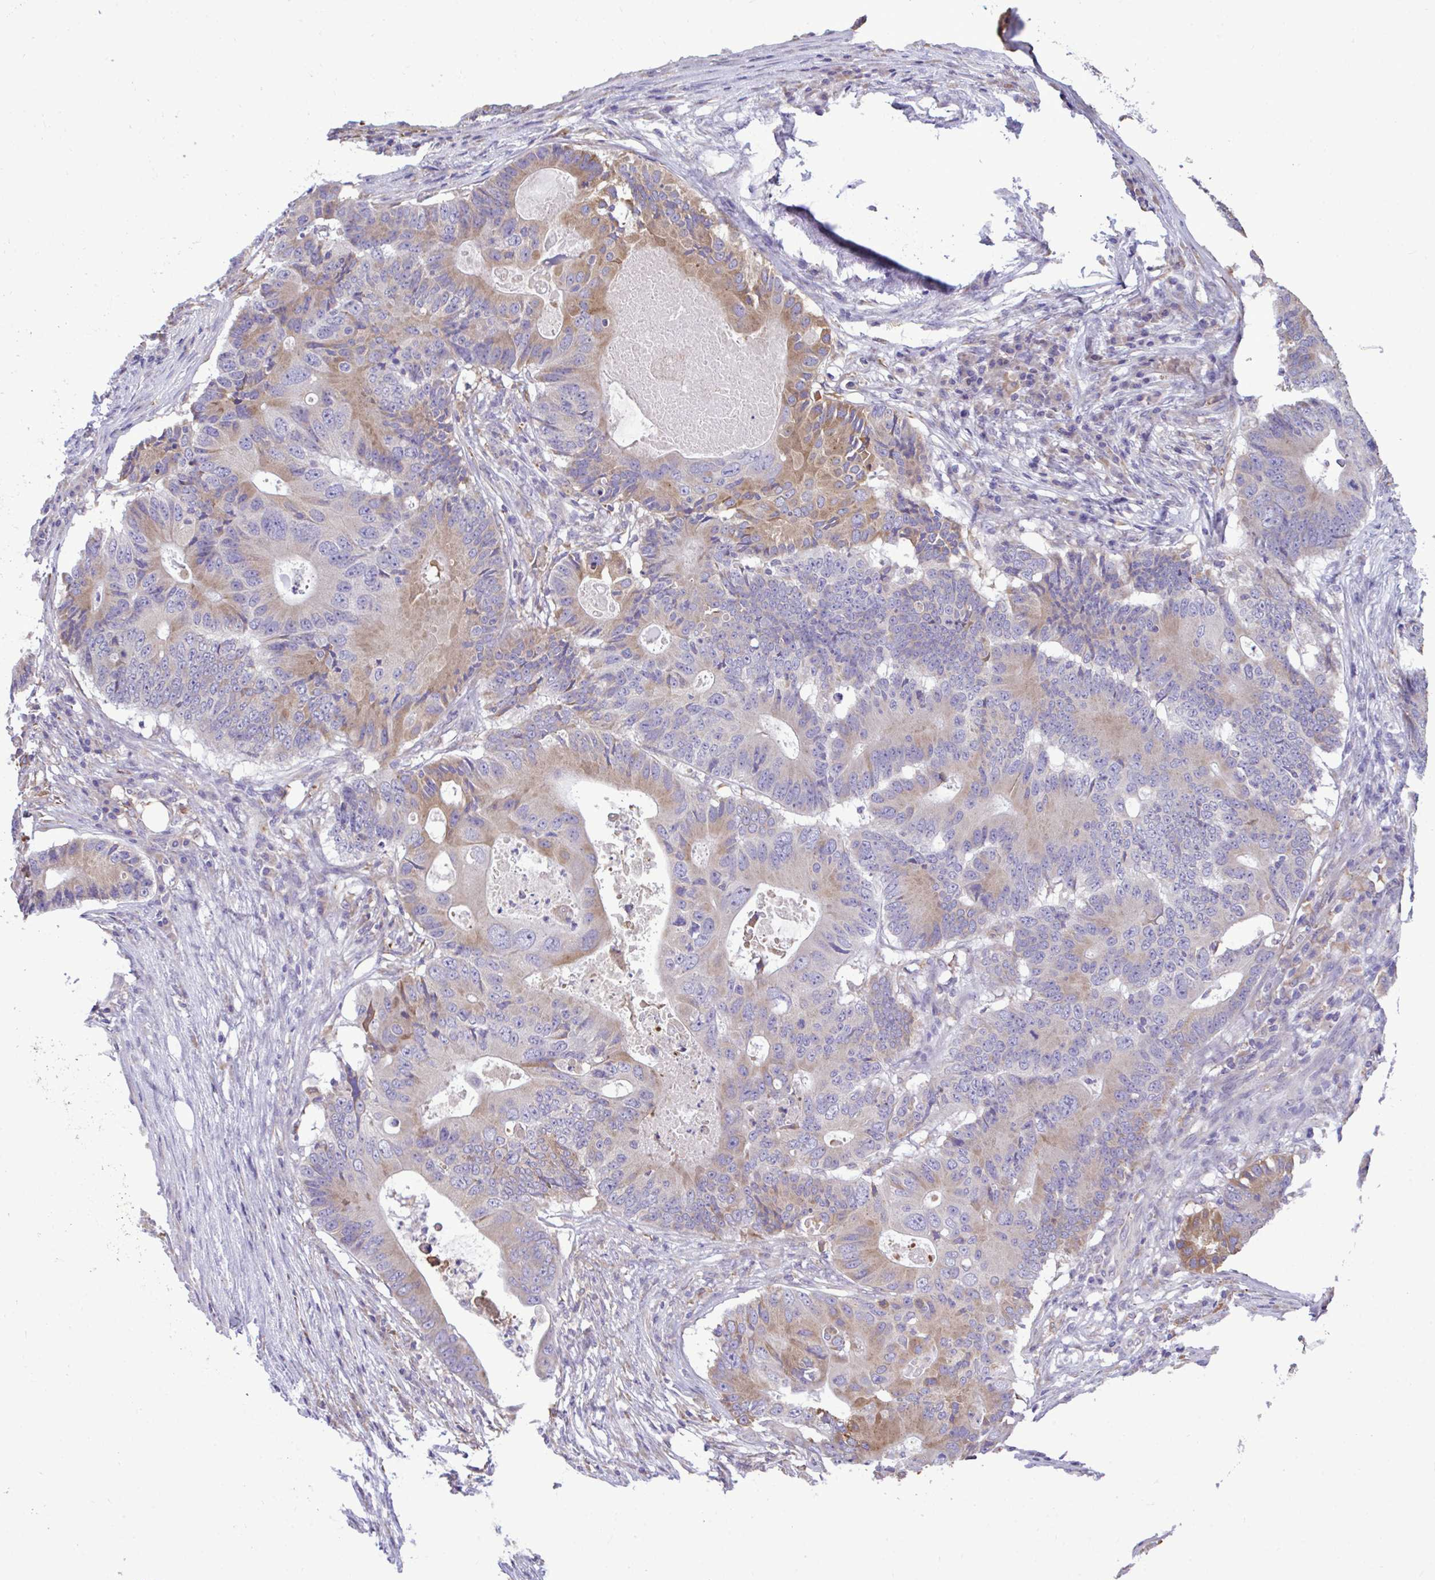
{"staining": {"intensity": "moderate", "quantity": "<25%", "location": "cytoplasmic/membranous"}, "tissue": "colorectal cancer", "cell_type": "Tumor cells", "image_type": "cancer", "snomed": [{"axis": "morphology", "description": "Adenocarcinoma, NOS"}, {"axis": "topography", "description": "Colon"}], "caption": "Protein staining demonstrates moderate cytoplasmic/membranous expression in about <25% of tumor cells in adenocarcinoma (colorectal). The staining was performed using DAB (3,3'-diaminobenzidine), with brown indicating positive protein expression. Nuclei are stained blue with hematoxylin.", "gene": "PIGK", "patient": {"sex": "male", "age": 71}}